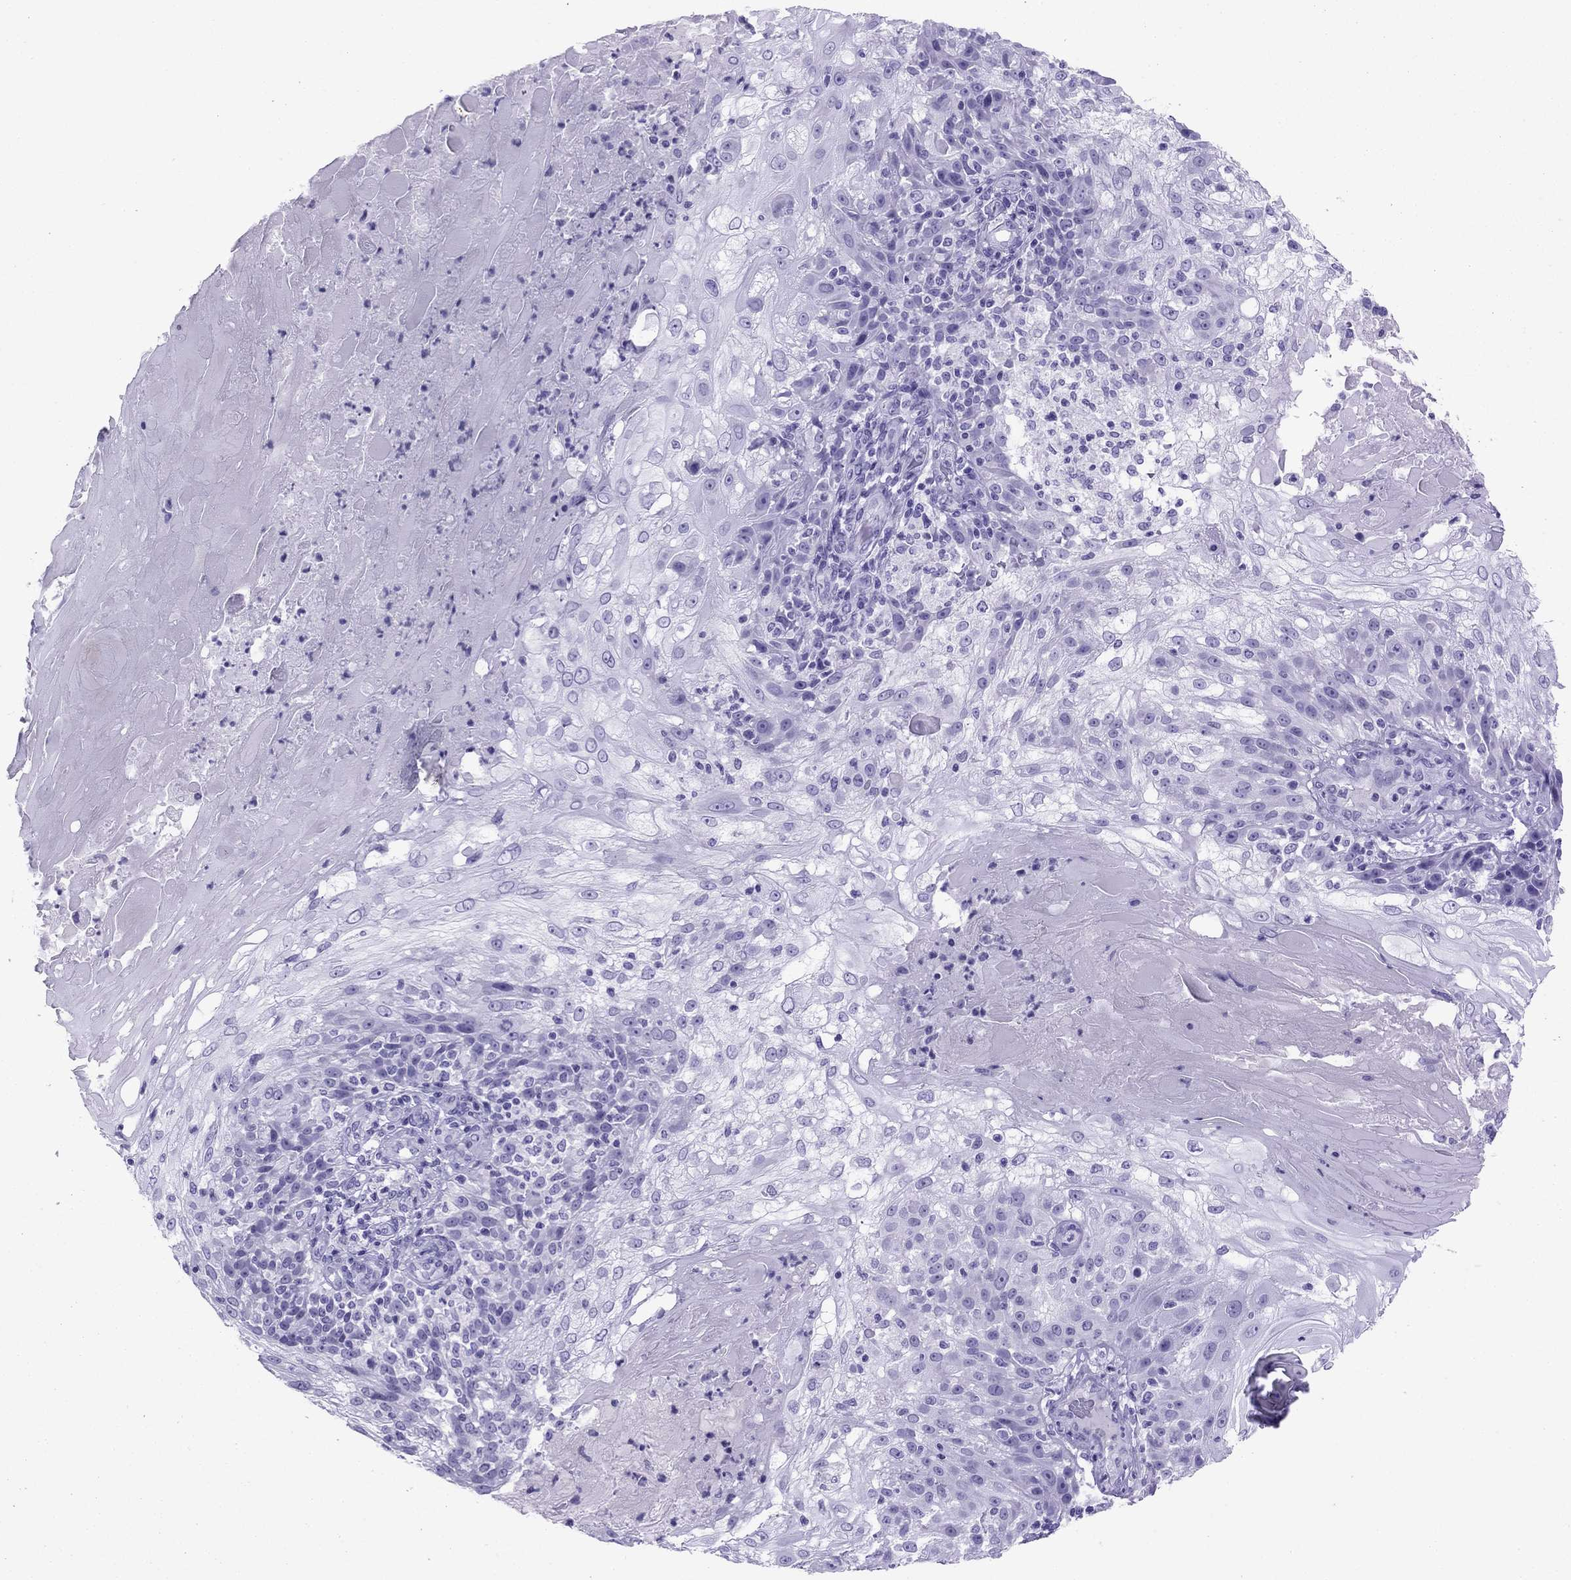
{"staining": {"intensity": "negative", "quantity": "none", "location": "none"}, "tissue": "skin cancer", "cell_type": "Tumor cells", "image_type": "cancer", "snomed": [{"axis": "morphology", "description": "Normal tissue, NOS"}, {"axis": "morphology", "description": "Squamous cell carcinoma, NOS"}, {"axis": "topography", "description": "Skin"}], "caption": "Image shows no significant protein staining in tumor cells of skin cancer (squamous cell carcinoma). Brightfield microscopy of immunohistochemistry (IHC) stained with DAB (3,3'-diaminobenzidine) (brown) and hematoxylin (blue), captured at high magnification.", "gene": "ATP4A", "patient": {"sex": "female", "age": 83}}